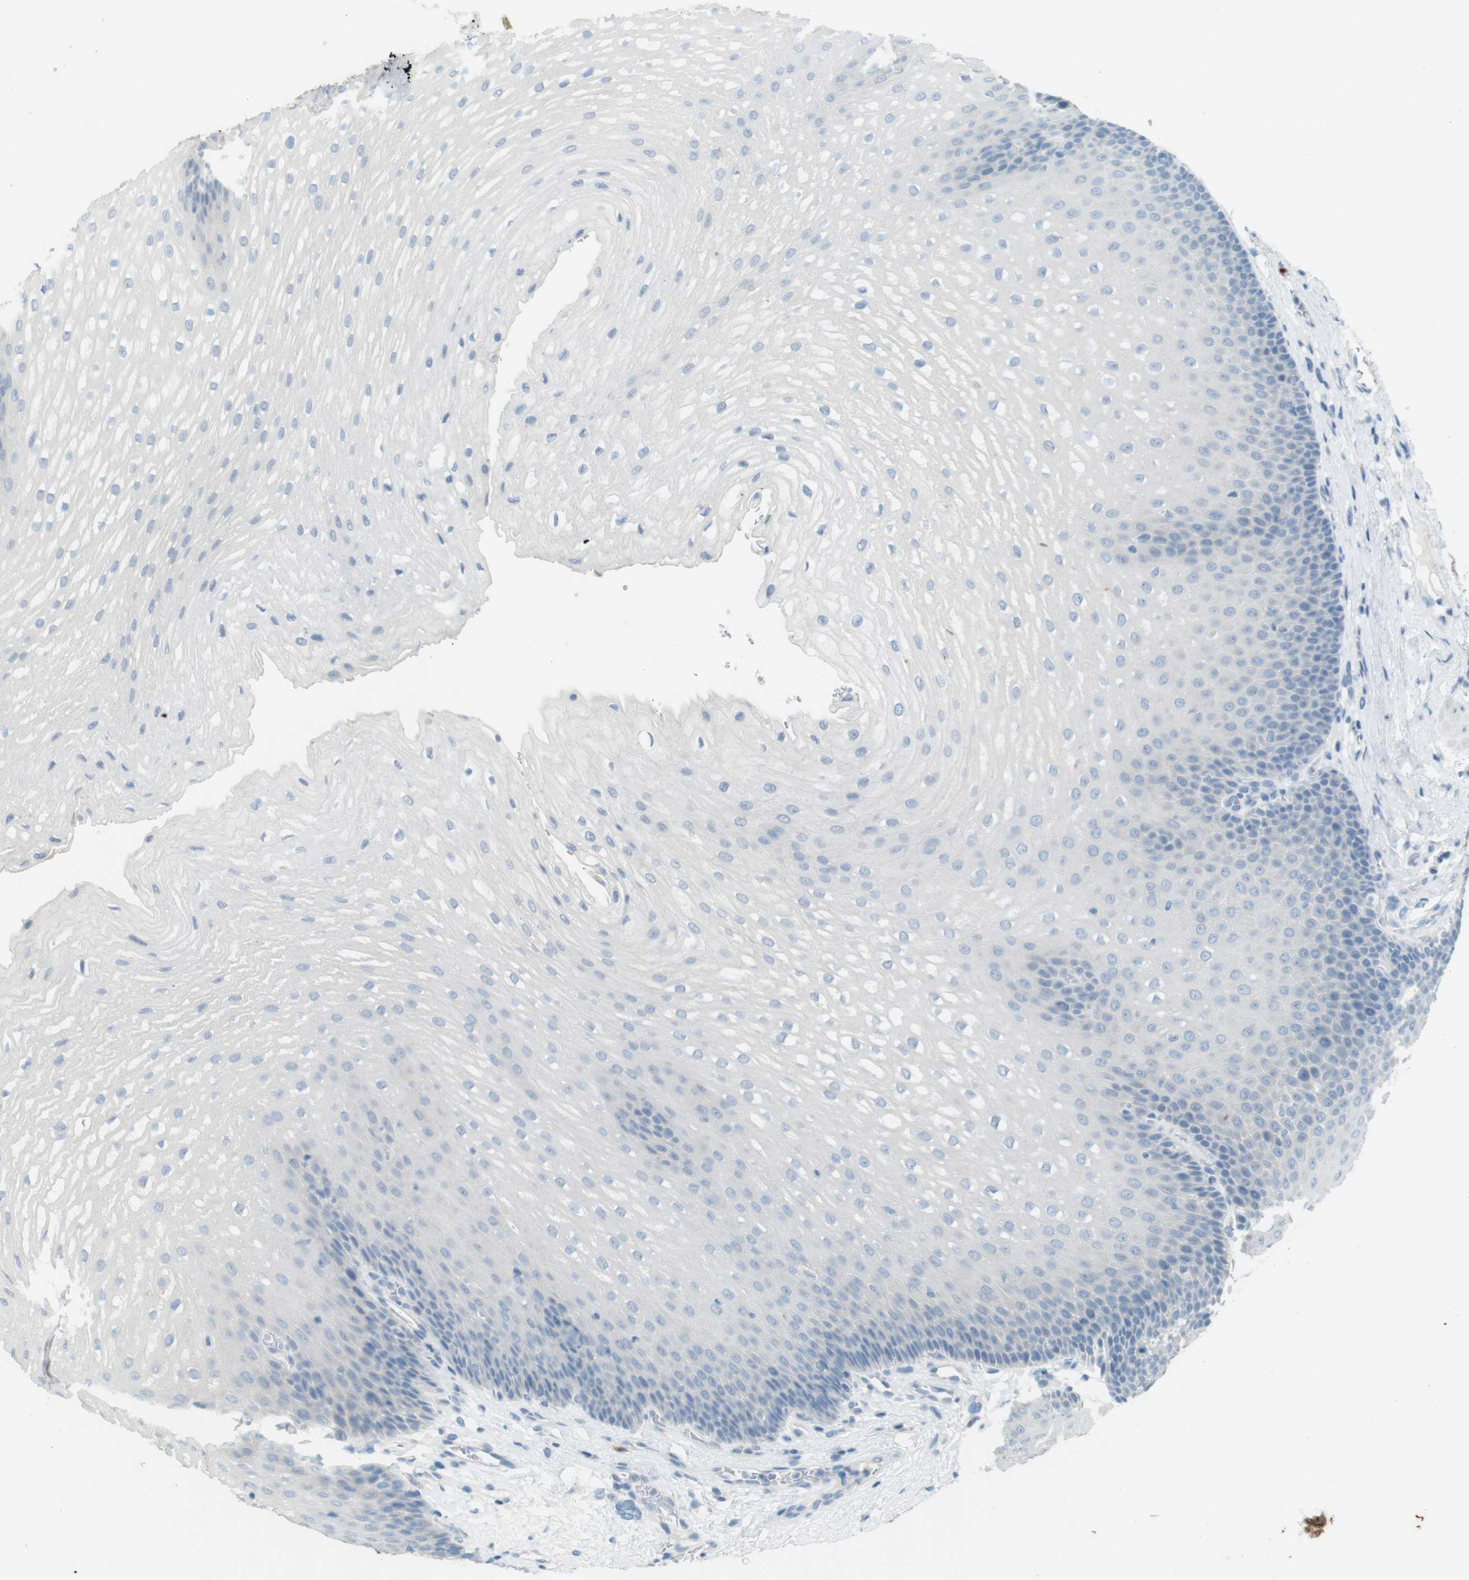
{"staining": {"intensity": "negative", "quantity": "none", "location": "none"}, "tissue": "esophagus", "cell_type": "Squamous epithelial cells", "image_type": "normal", "snomed": [{"axis": "morphology", "description": "Normal tissue, NOS"}, {"axis": "topography", "description": "Esophagus"}], "caption": "Human esophagus stained for a protein using immunohistochemistry (IHC) exhibits no expression in squamous epithelial cells.", "gene": "MUC5B", "patient": {"sex": "male", "age": 48}}